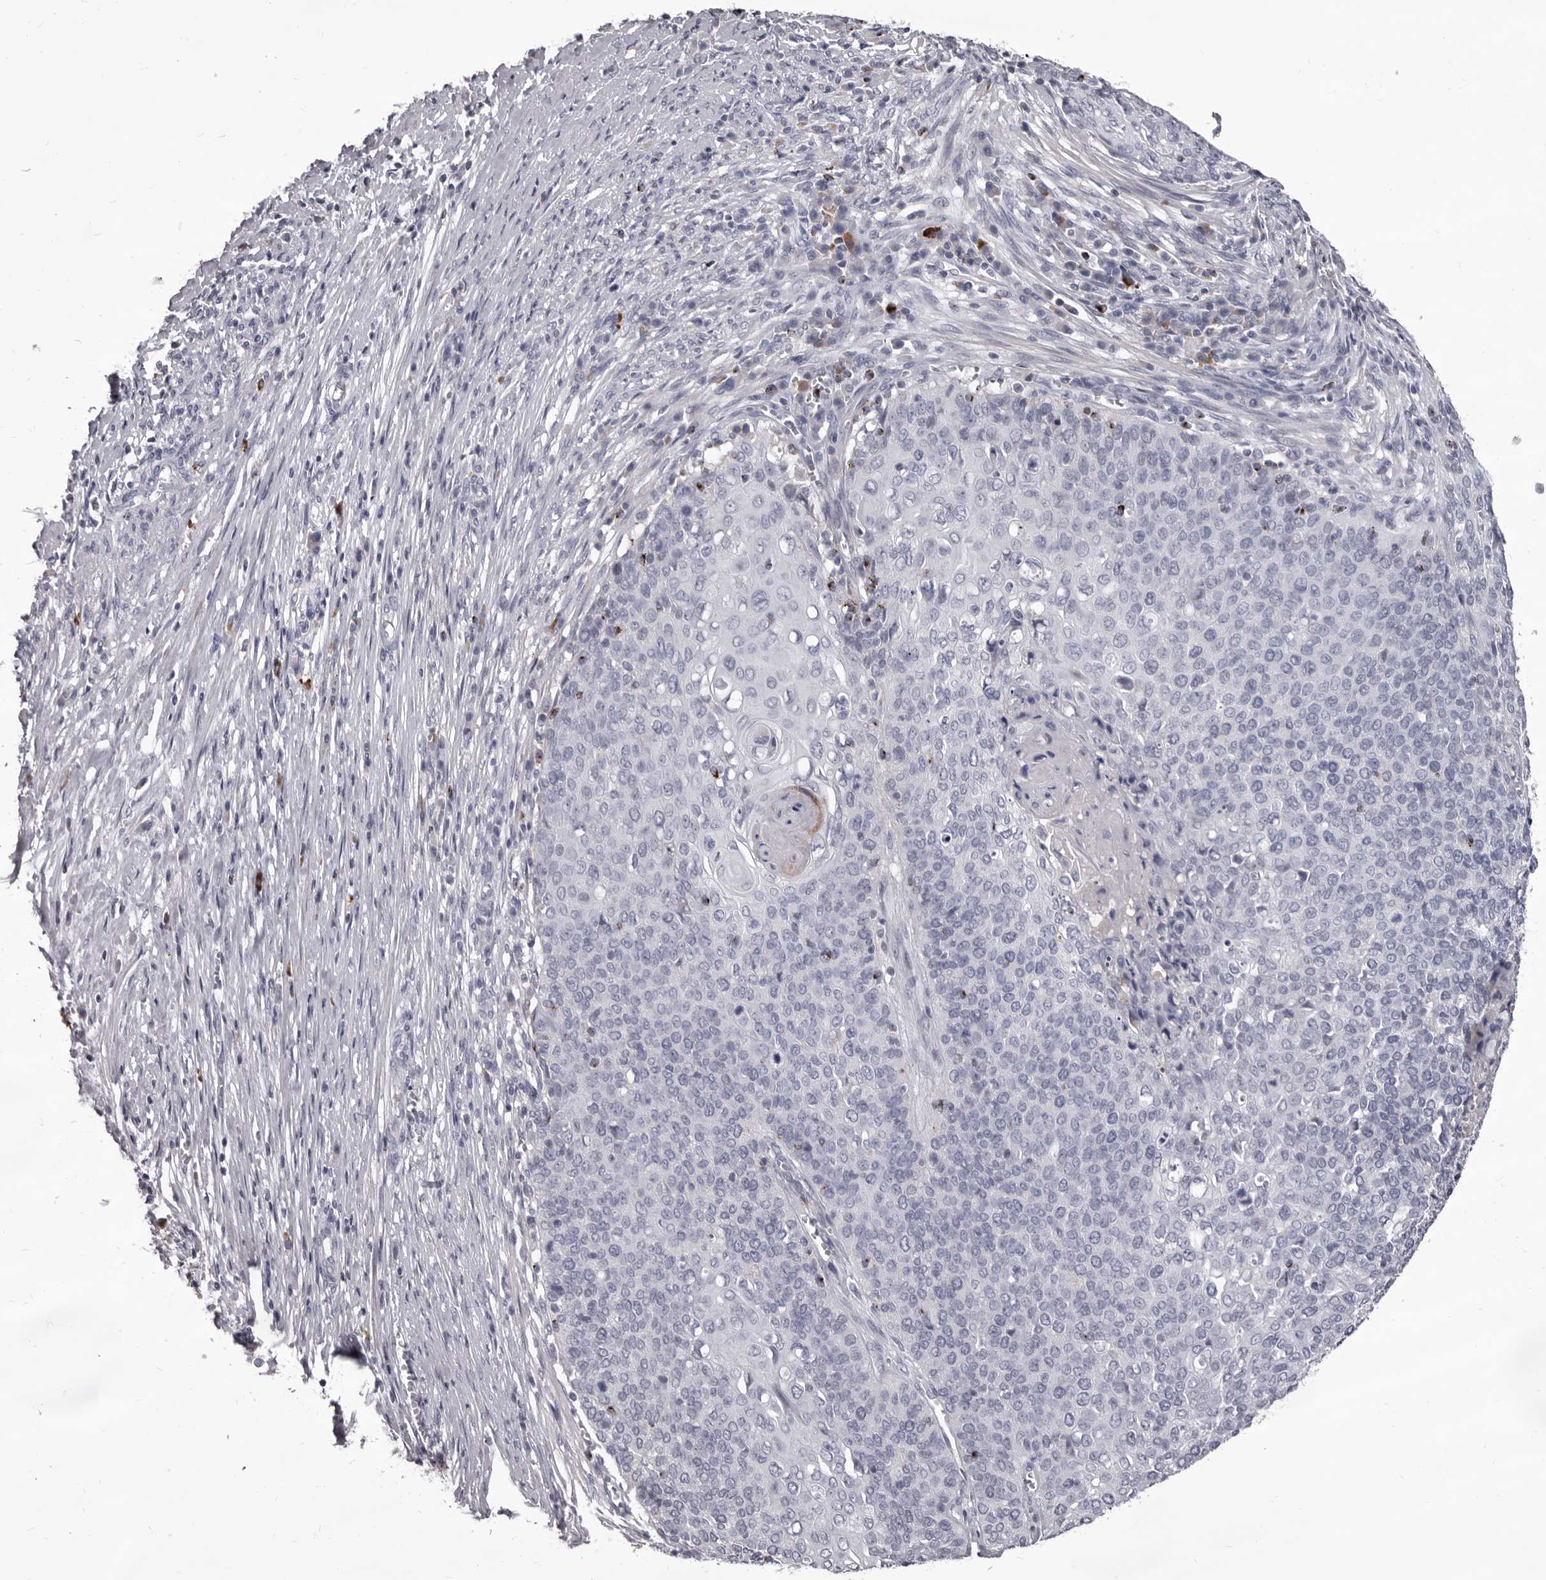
{"staining": {"intensity": "negative", "quantity": "none", "location": "none"}, "tissue": "cervical cancer", "cell_type": "Tumor cells", "image_type": "cancer", "snomed": [{"axis": "morphology", "description": "Squamous cell carcinoma, NOS"}, {"axis": "topography", "description": "Cervix"}], "caption": "Tumor cells show no significant expression in cervical cancer (squamous cell carcinoma).", "gene": "GZMH", "patient": {"sex": "female", "age": 39}}